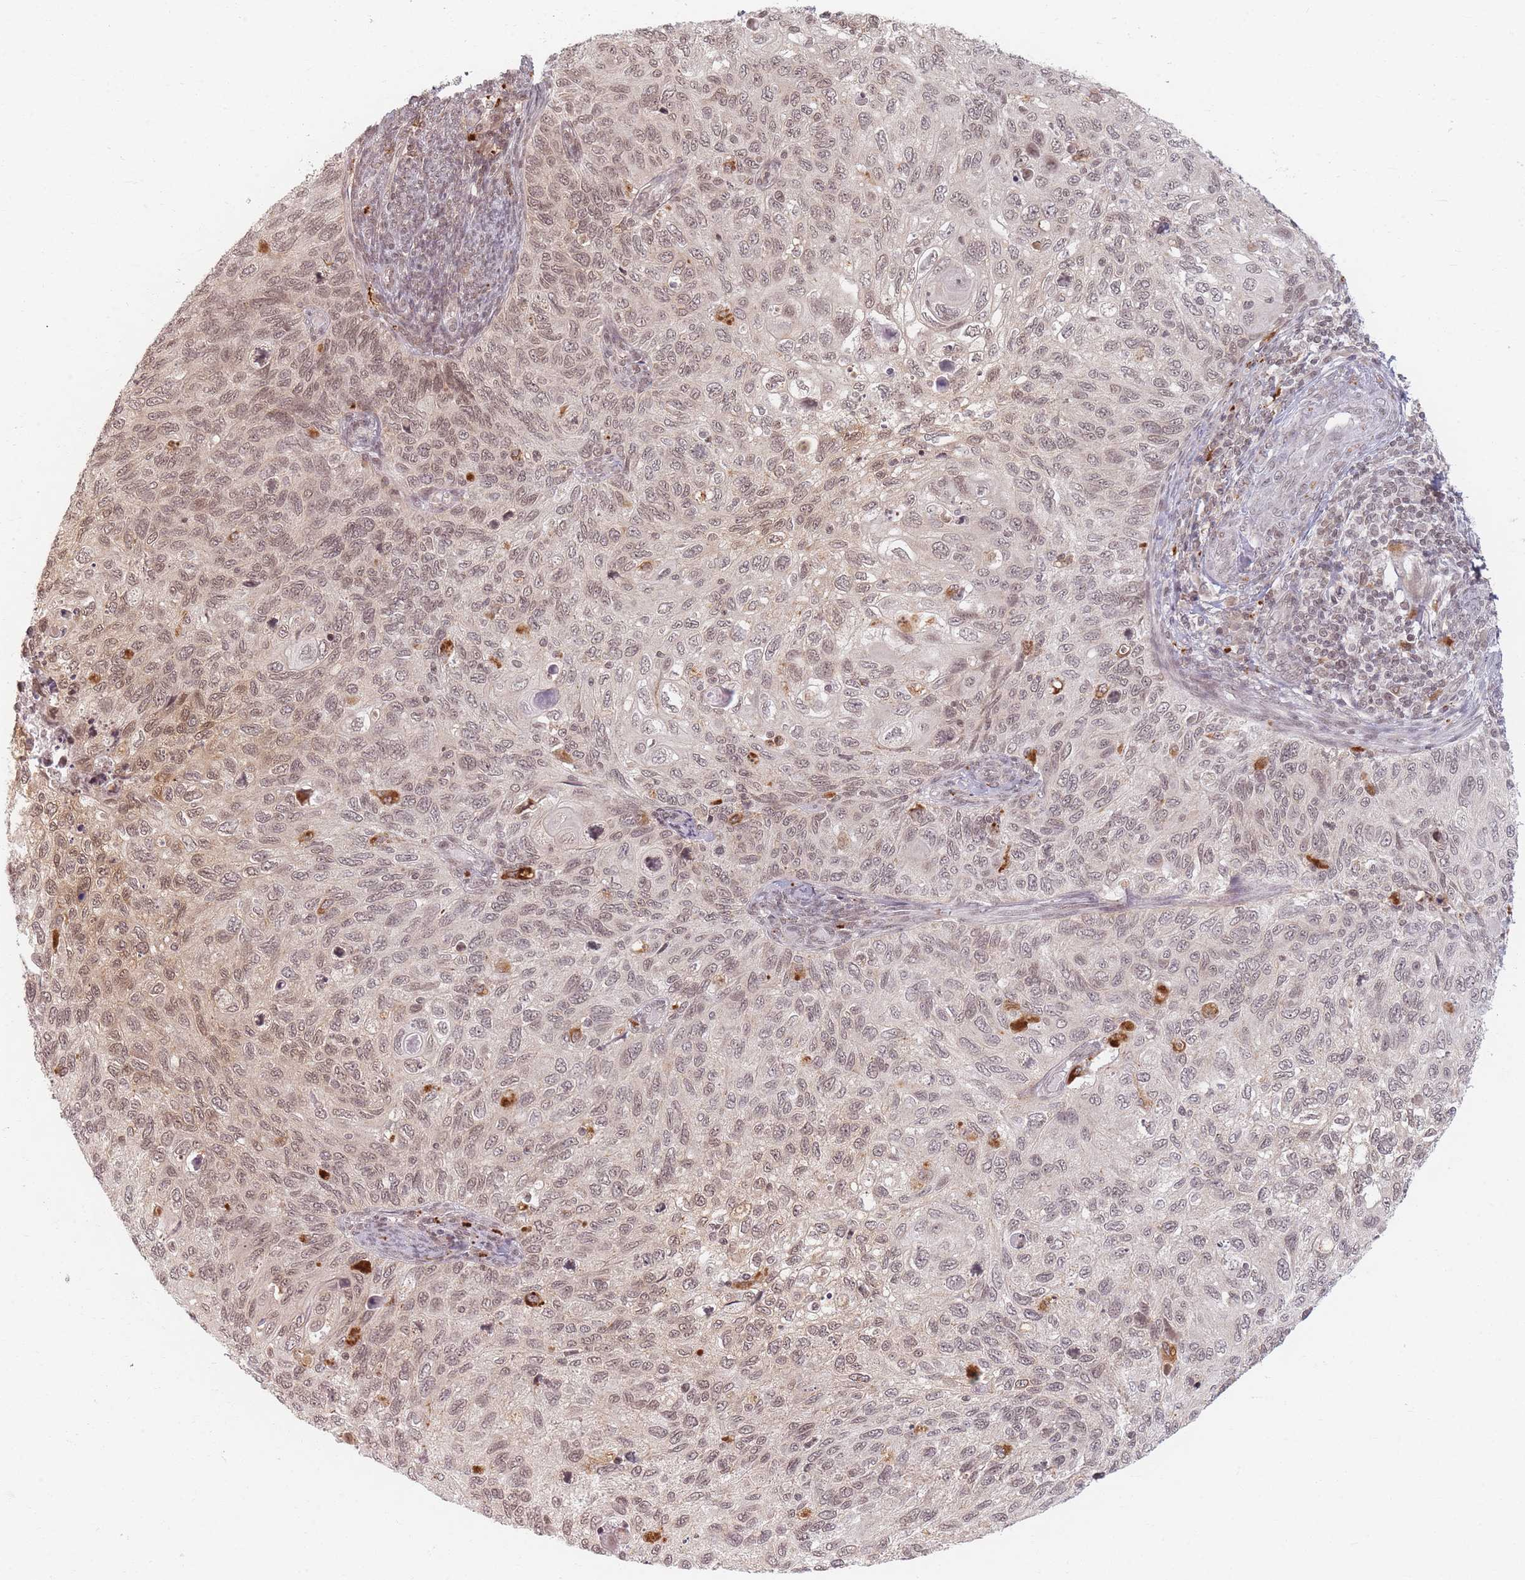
{"staining": {"intensity": "weak", "quantity": ">75%", "location": "cytoplasmic/membranous,nuclear"}, "tissue": "cervical cancer", "cell_type": "Tumor cells", "image_type": "cancer", "snomed": [{"axis": "morphology", "description": "Squamous cell carcinoma, NOS"}, {"axis": "topography", "description": "Cervix"}], "caption": "Squamous cell carcinoma (cervical) was stained to show a protein in brown. There is low levels of weak cytoplasmic/membranous and nuclear positivity in approximately >75% of tumor cells.", "gene": "SPATA45", "patient": {"sex": "female", "age": 70}}